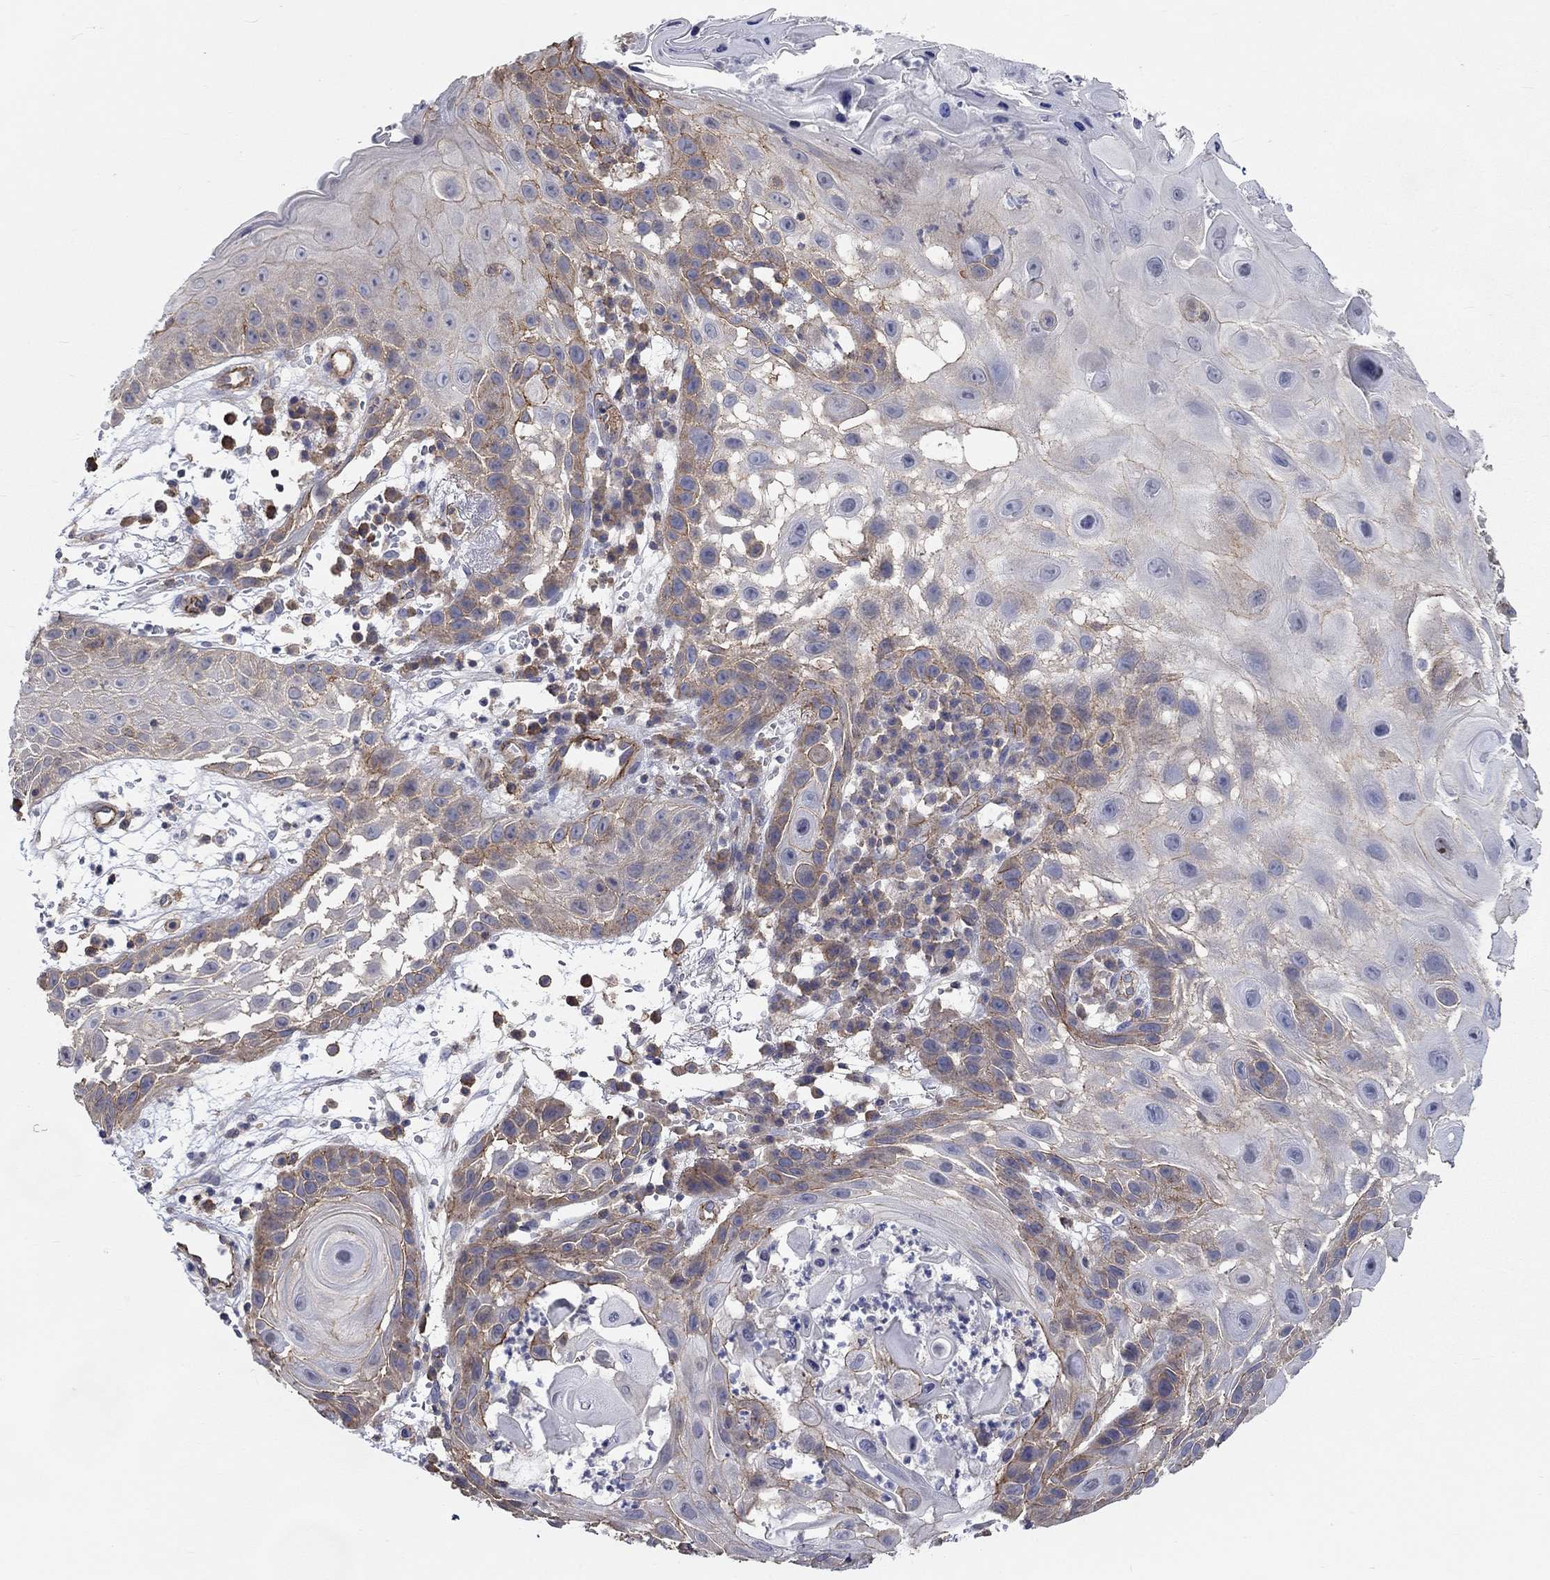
{"staining": {"intensity": "strong", "quantity": "<25%", "location": "cytoplasmic/membranous"}, "tissue": "skin cancer", "cell_type": "Tumor cells", "image_type": "cancer", "snomed": [{"axis": "morphology", "description": "Normal tissue, NOS"}, {"axis": "morphology", "description": "Squamous cell carcinoma, NOS"}, {"axis": "topography", "description": "Skin"}], "caption": "IHC histopathology image of human skin squamous cell carcinoma stained for a protein (brown), which exhibits medium levels of strong cytoplasmic/membranous positivity in about <25% of tumor cells.", "gene": "PCDHGA10", "patient": {"sex": "male", "age": 79}}